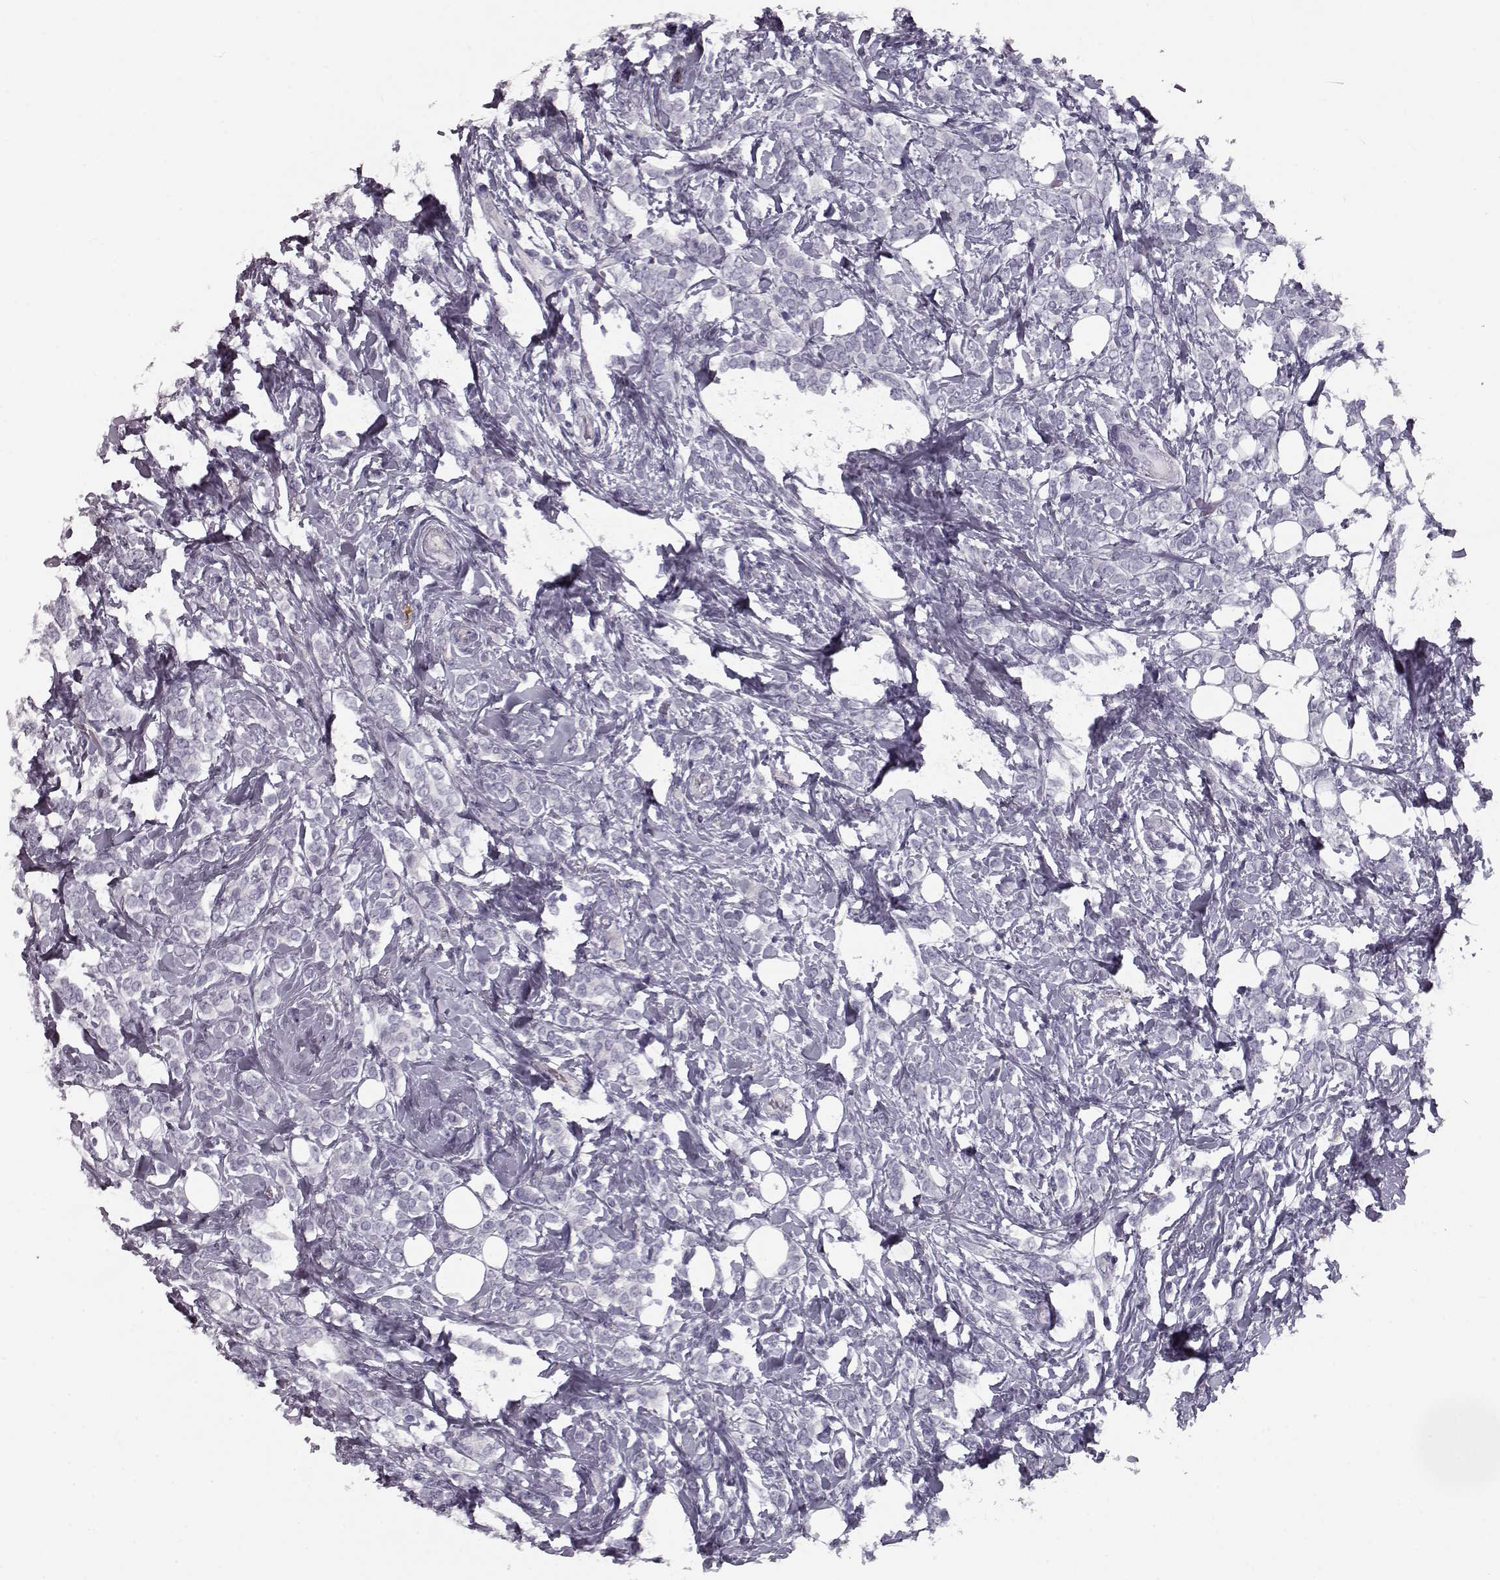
{"staining": {"intensity": "negative", "quantity": "none", "location": "none"}, "tissue": "breast cancer", "cell_type": "Tumor cells", "image_type": "cancer", "snomed": [{"axis": "morphology", "description": "Lobular carcinoma"}, {"axis": "topography", "description": "Breast"}], "caption": "This is a photomicrograph of immunohistochemistry (IHC) staining of breast cancer (lobular carcinoma), which shows no staining in tumor cells.", "gene": "CCL19", "patient": {"sex": "female", "age": 49}}